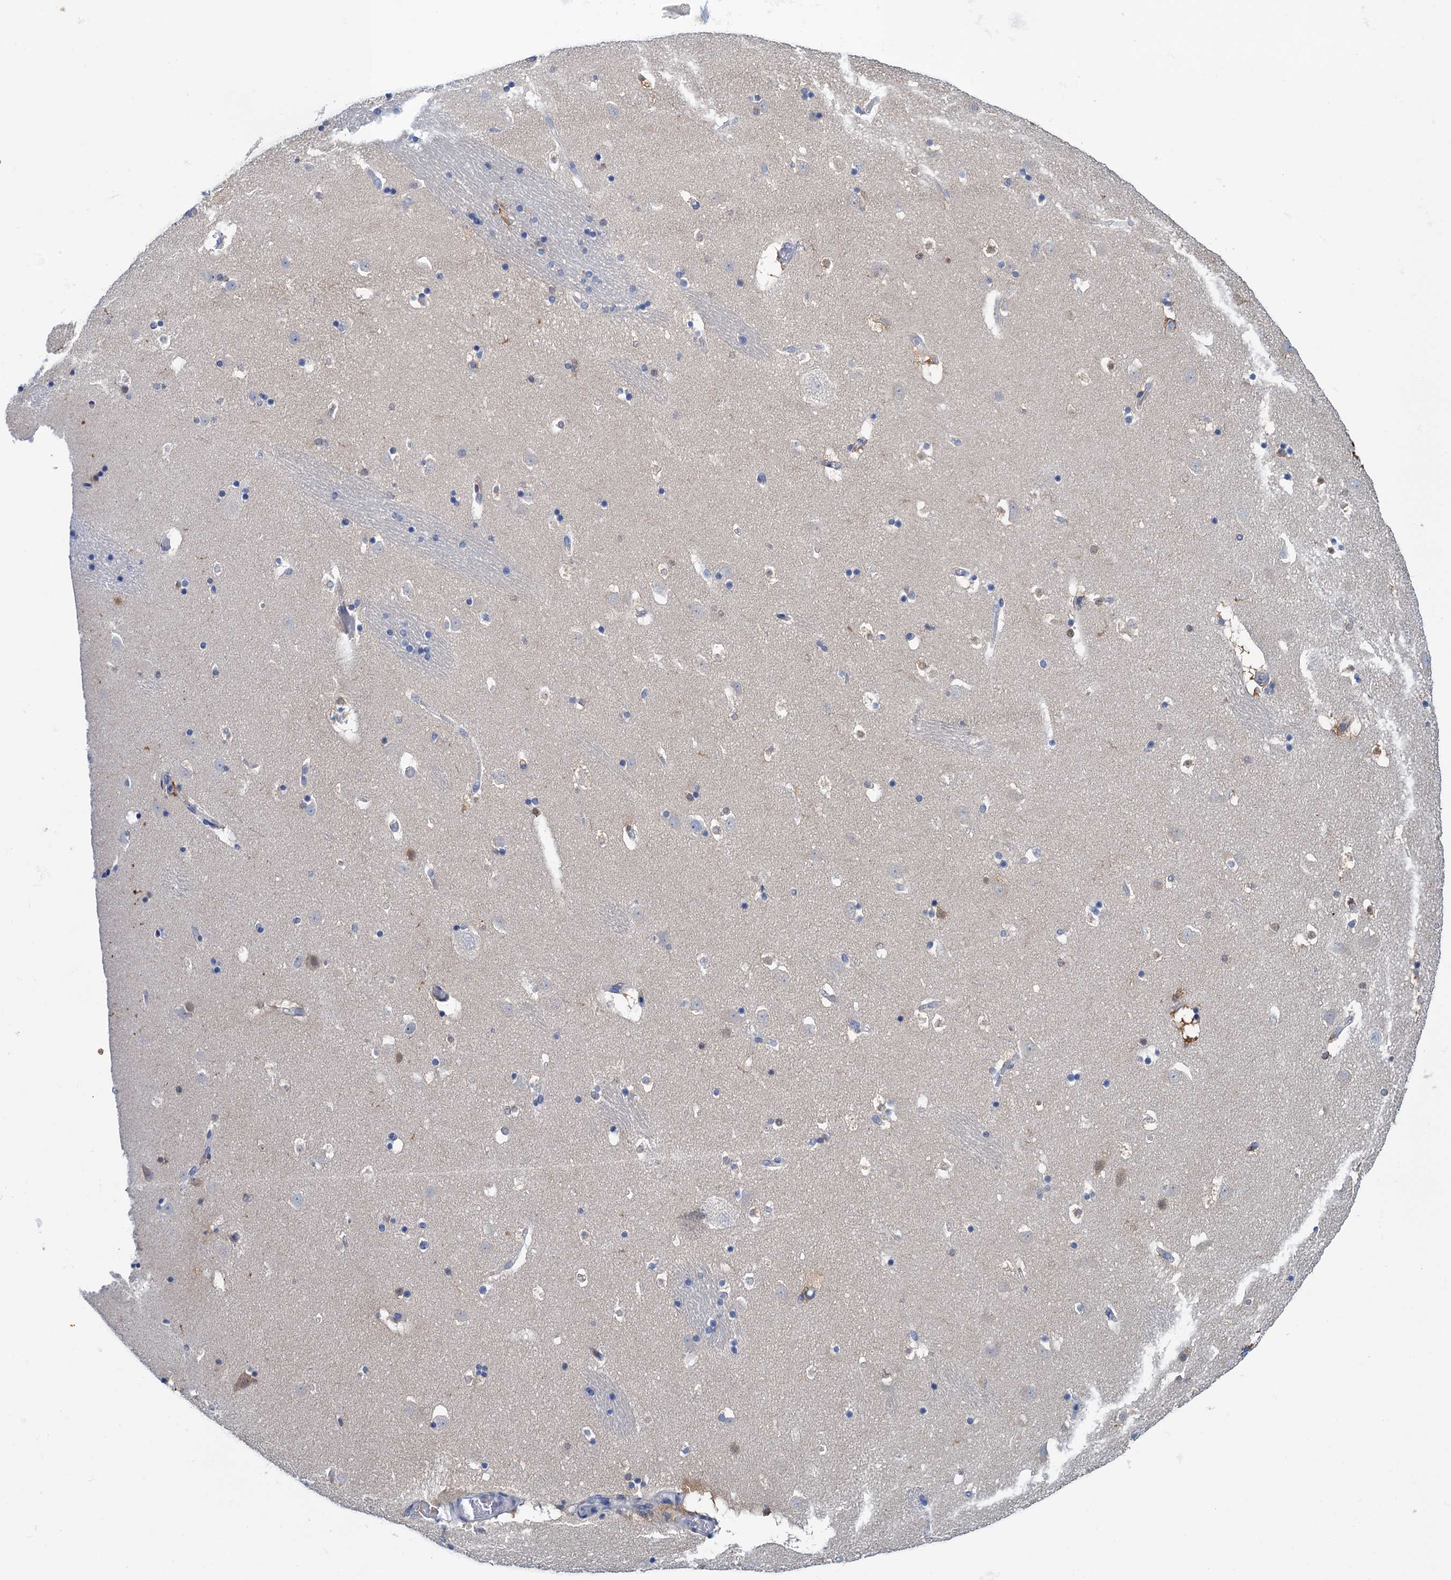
{"staining": {"intensity": "moderate", "quantity": "<25%", "location": "cytoplasmic/membranous"}, "tissue": "caudate", "cell_type": "Glial cells", "image_type": "normal", "snomed": [{"axis": "morphology", "description": "Normal tissue, NOS"}, {"axis": "topography", "description": "Lateral ventricle wall"}], "caption": "This is a micrograph of immunohistochemistry (IHC) staining of benign caudate, which shows moderate staining in the cytoplasmic/membranous of glial cells.", "gene": "FAH", "patient": {"sex": "male", "age": 45}}